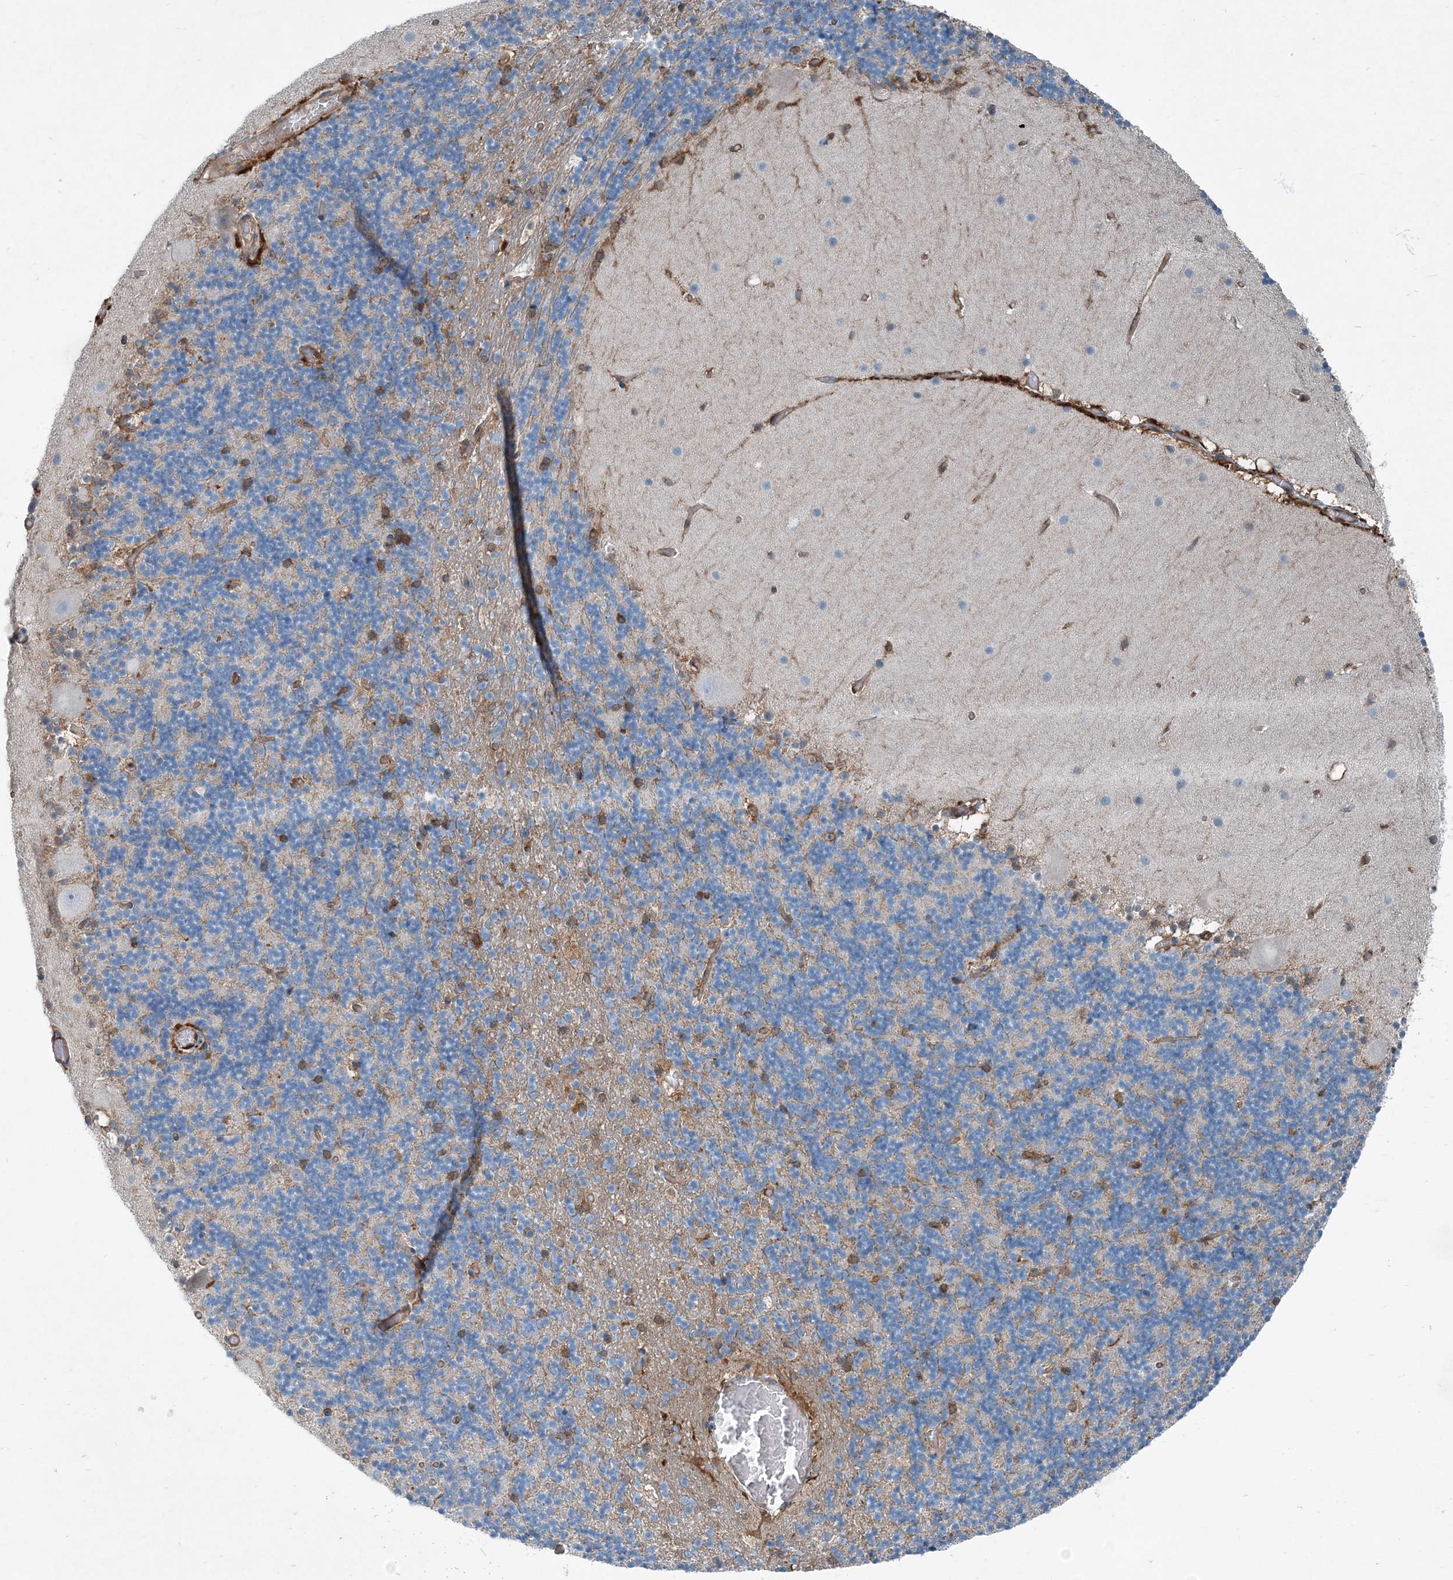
{"staining": {"intensity": "moderate", "quantity": "<25%", "location": "cytoplasmic/membranous"}, "tissue": "cerebellum", "cell_type": "Cells in granular layer", "image_type": "normal", "snomed": [{"axis": "morphology", "description": "Normal tissue, NOS"}, {"axis": "topography", "description": "Cerebellum"}], "caption": "A micrograph of human cerebellum stained for a protein demonstrates moderate cytoplasmic/membranous brown staining in cells in granular layer.", "gene": "ARMH1", "patient": {"sex": "male", "age": 57}}